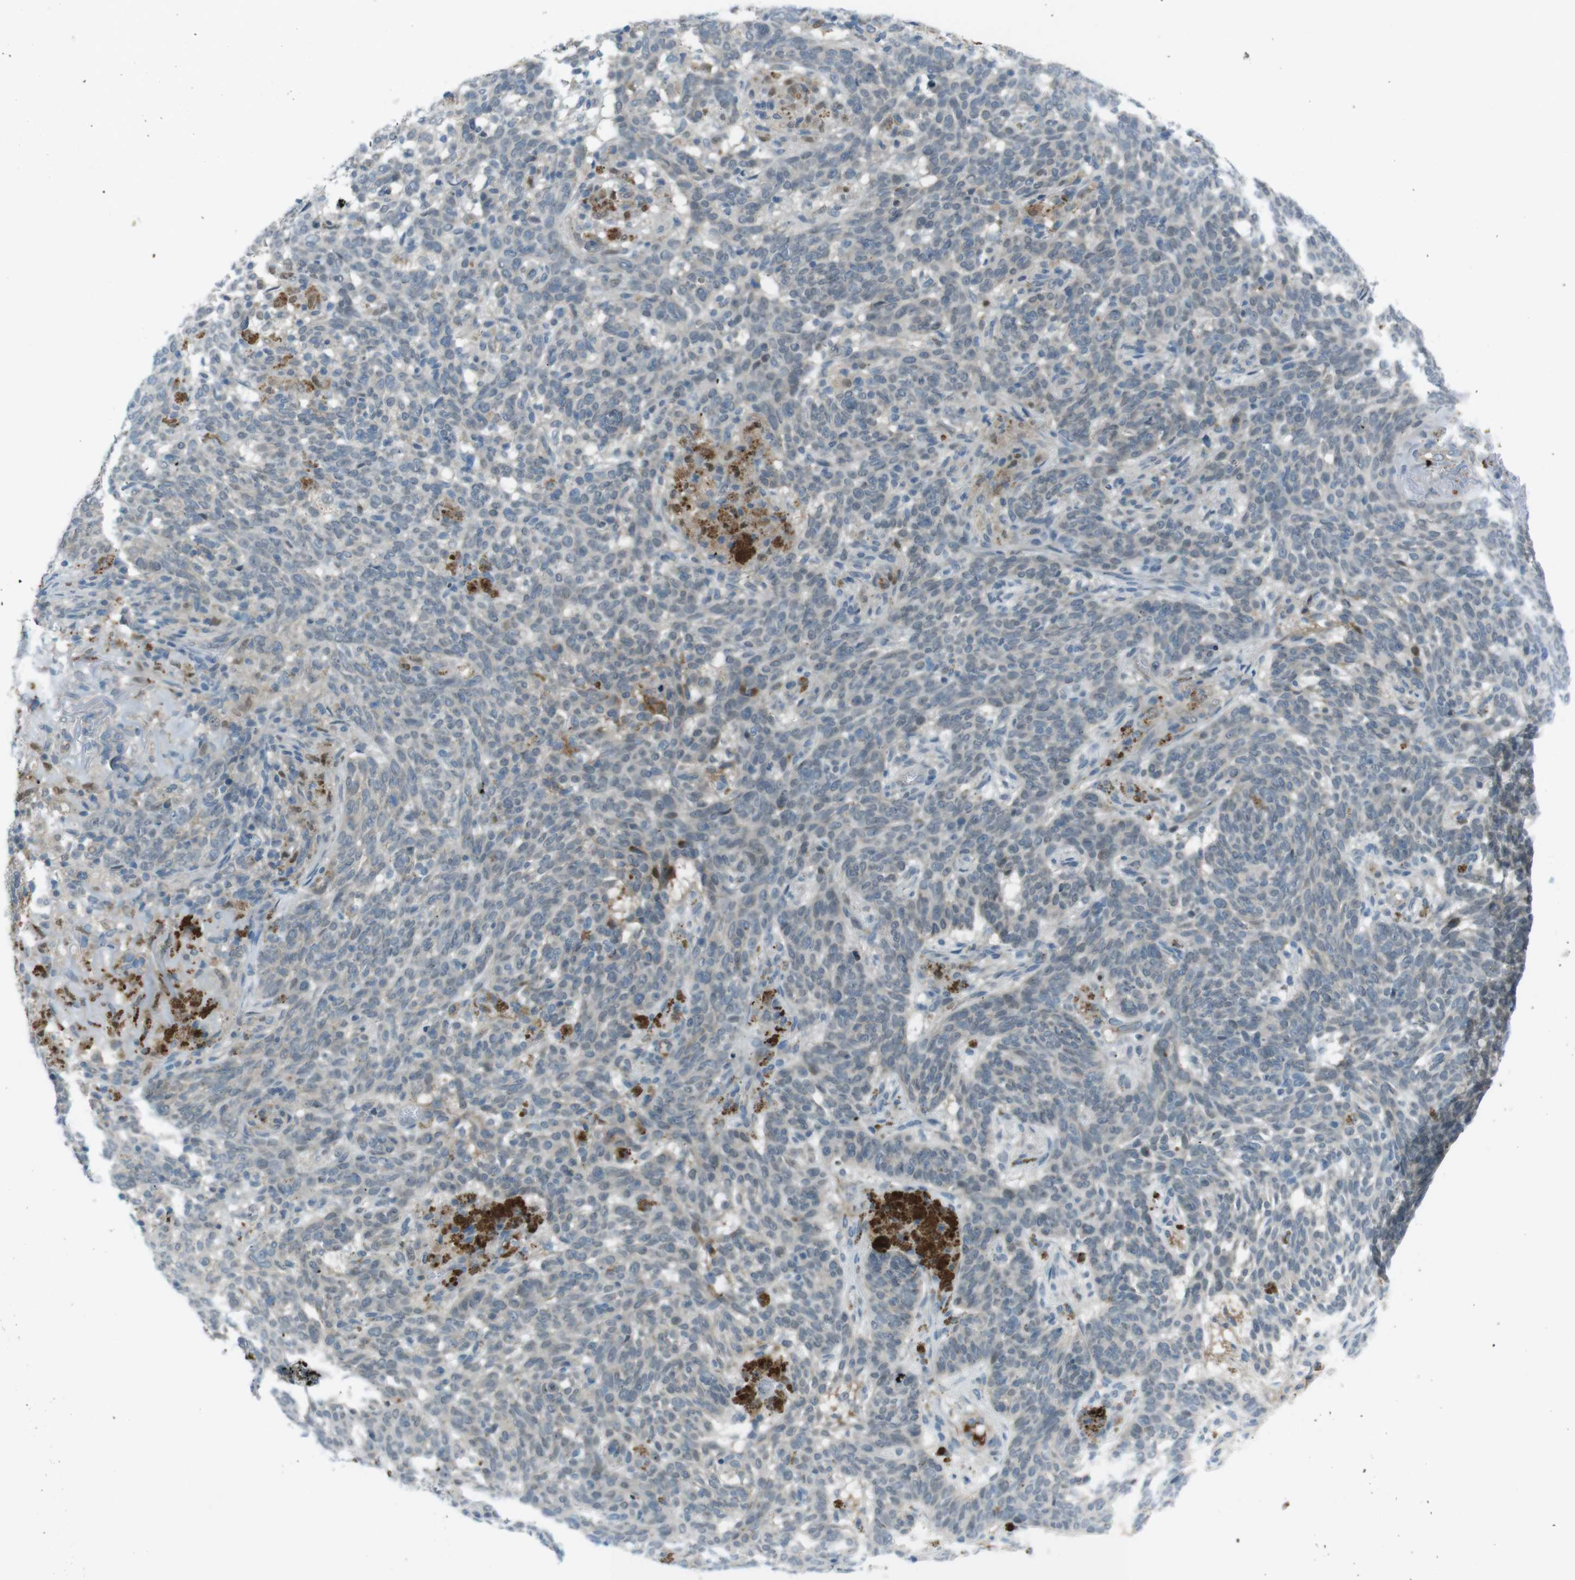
{"staining": {"intensity": "negative", "quantity": "none", "location": "none"}, "tissue": "skin cancer", "cell_type": "Tumor cells", "image_type": "cancer", "snomed": [{"axis": "morphology", "description": "Basal cell carcinoma"}, {"axis": "topography", "description": "Skin"}], "caption": "High power microscopy image of an immunohistochemistry histopathology image of skin basal cell carcinoma, revealing no significant staining in tumor cells. (DAB (3,3'-diaminobenzidine) IHC visualized using brightfield microscopy, high magnification).", "gene": "ZDHHC20", "patient": {"sex": "male", "age": 85}}